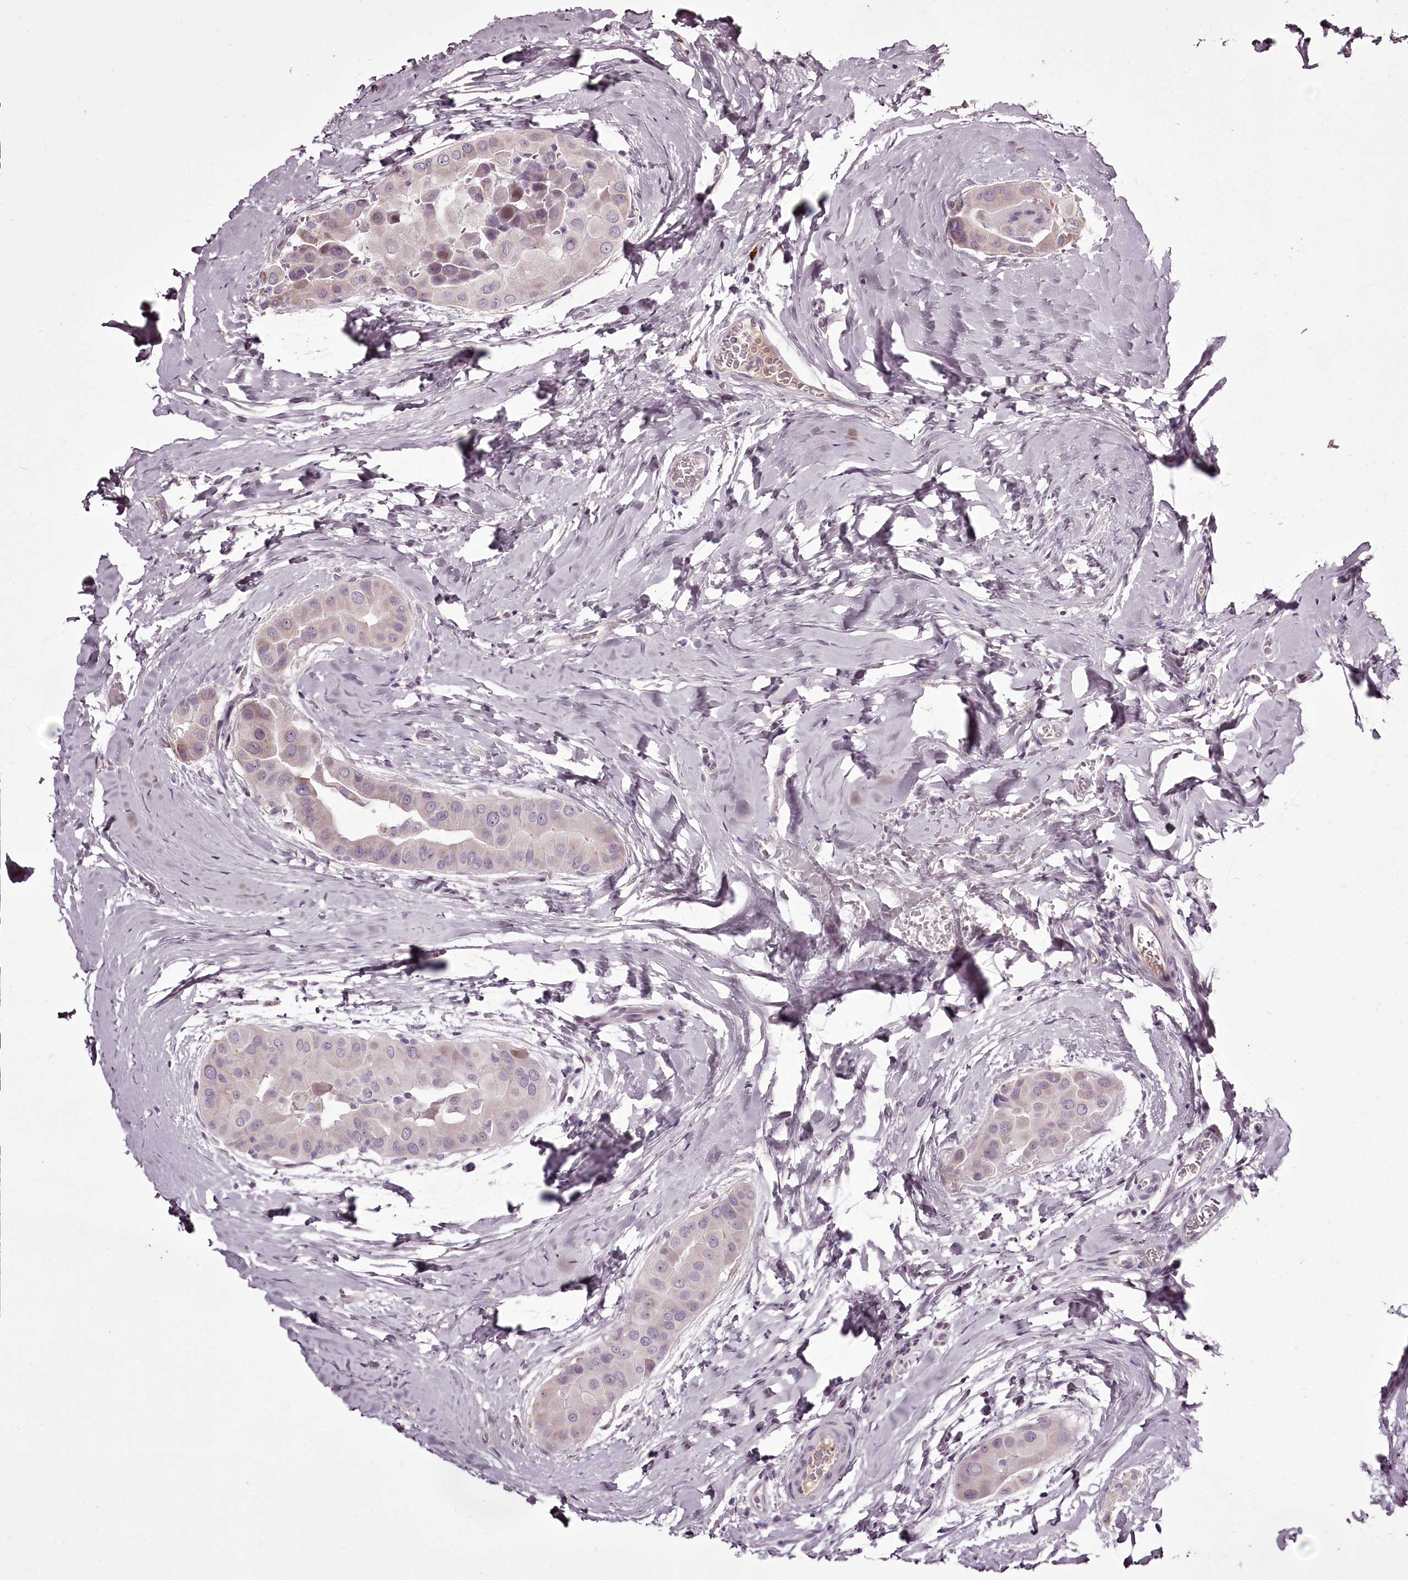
{"staining": {"intensity": "weak", "quantity": "<25%", "location": "cytoplasmic/membranous"}, "tissue": "thyroid cancer", "cell_type": "Tumor cells", "image_type": "cancer", "snomed": [{"axis": "morphology", "description": "Papillary adenocarcinoma, NOS"}, {"axis": "topography", "description": "Thyroid gland"}], "caption": "Thyroid cancer (papillary adenocarcinoma) was stained to show a protein in brown. There is no significant positivity in tumor cells.", "gene": "C1orf56", "patient": {"sex": "male", "age": 33}}